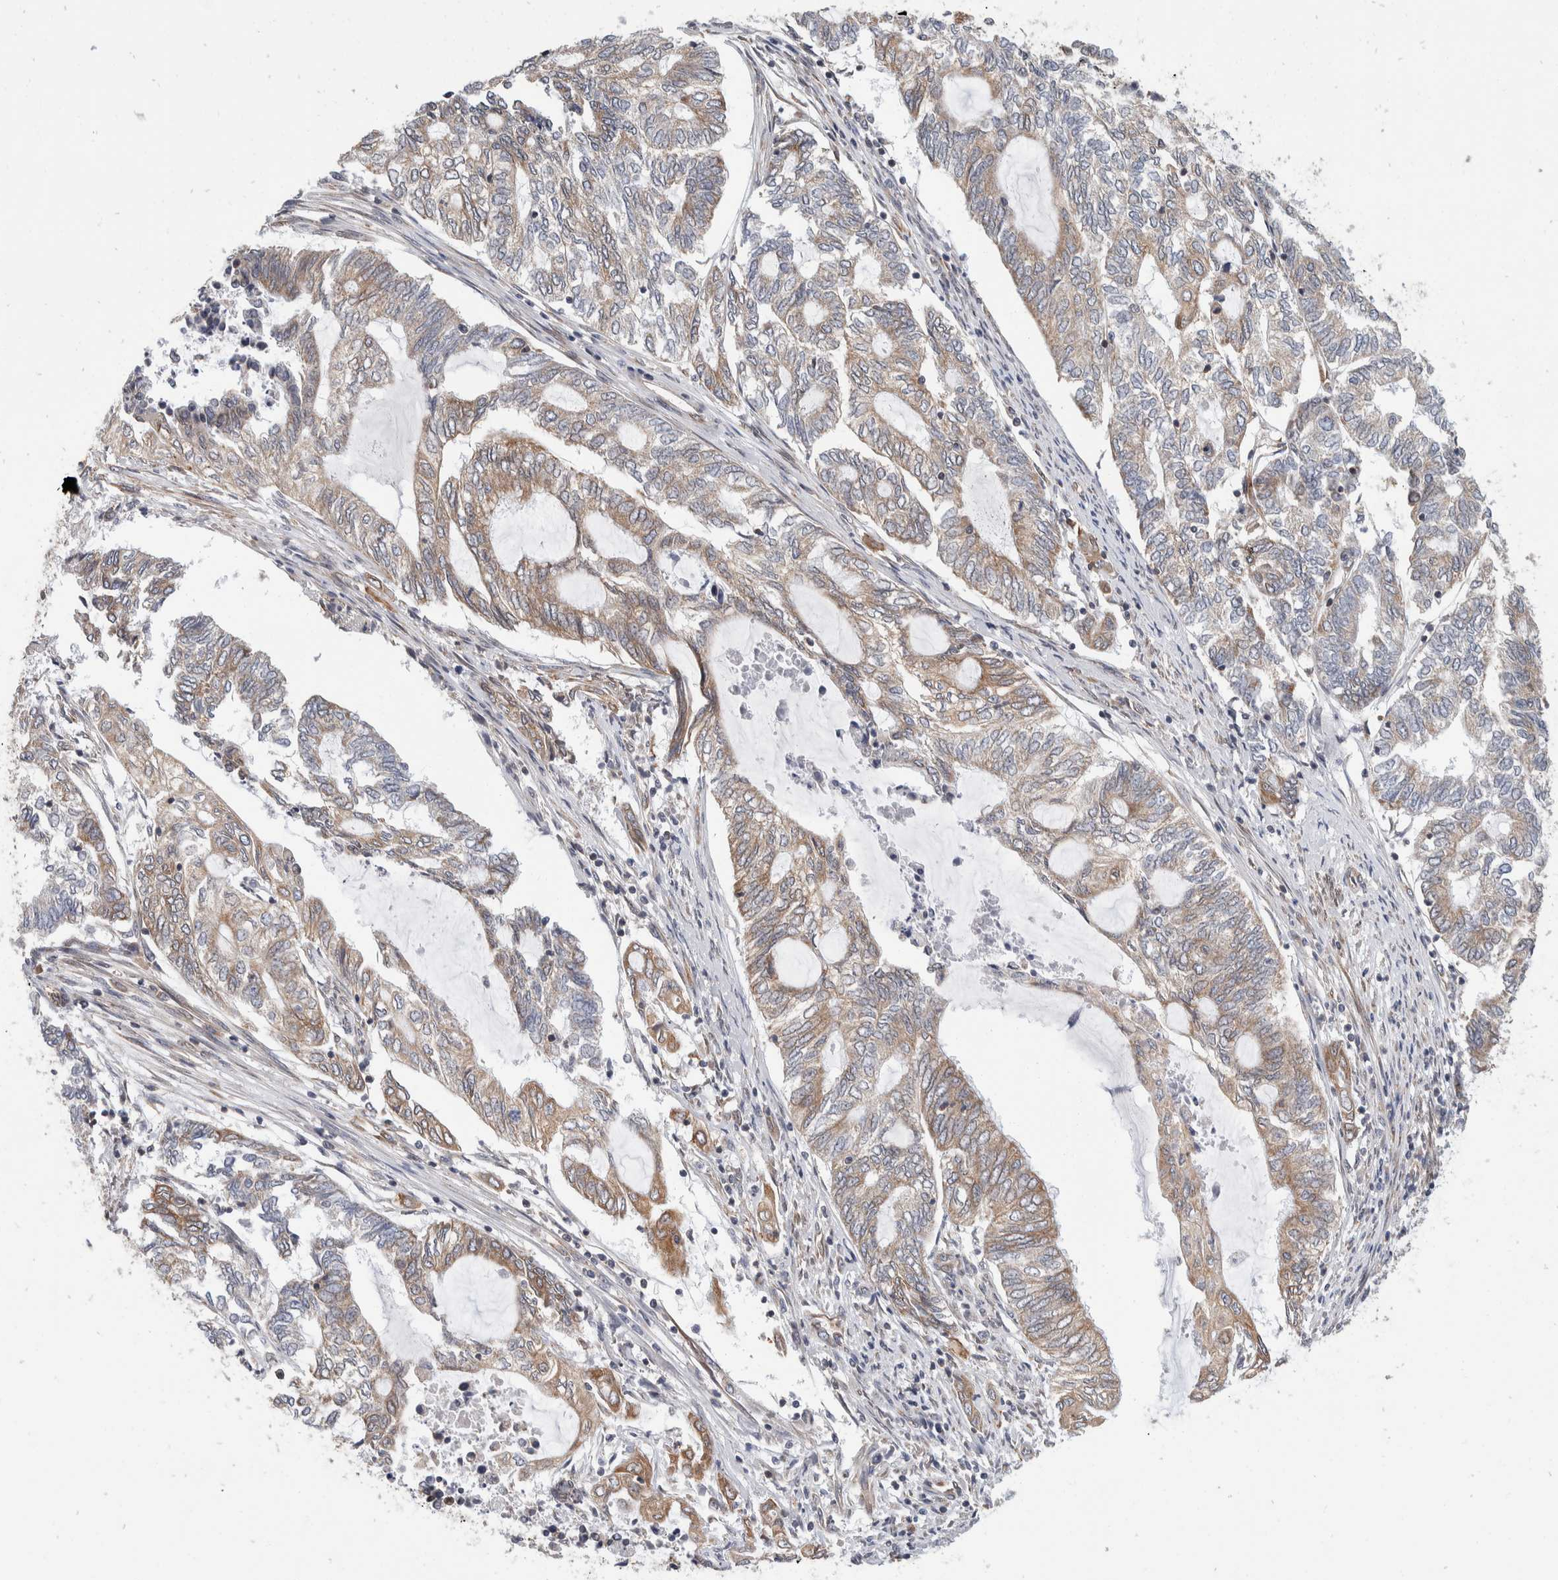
{"staining": {"intensity": "moderate", "quantity": ">75%", "location": "cytoplasmic/membranous"}, "tissue": "endometrial cancer", "cell_type": "Tumor cells", "image_type": "cancer", "snomed": [{"axis": "morphology", "description": "Adenocarcinoma, NOS"}, {"axis": "topography", "description": "Uterus"}, {"axis": "topography", "description": "Endometrium"}], "caption": "Immunohistochemical staining of human endometrial adenocarcinoma displays moderate cytoplasmic/membranous protein positivity in about >75% of tumor cells.", "gene": "TMEM245", "patient": {"sex": "female", "age": 70}}